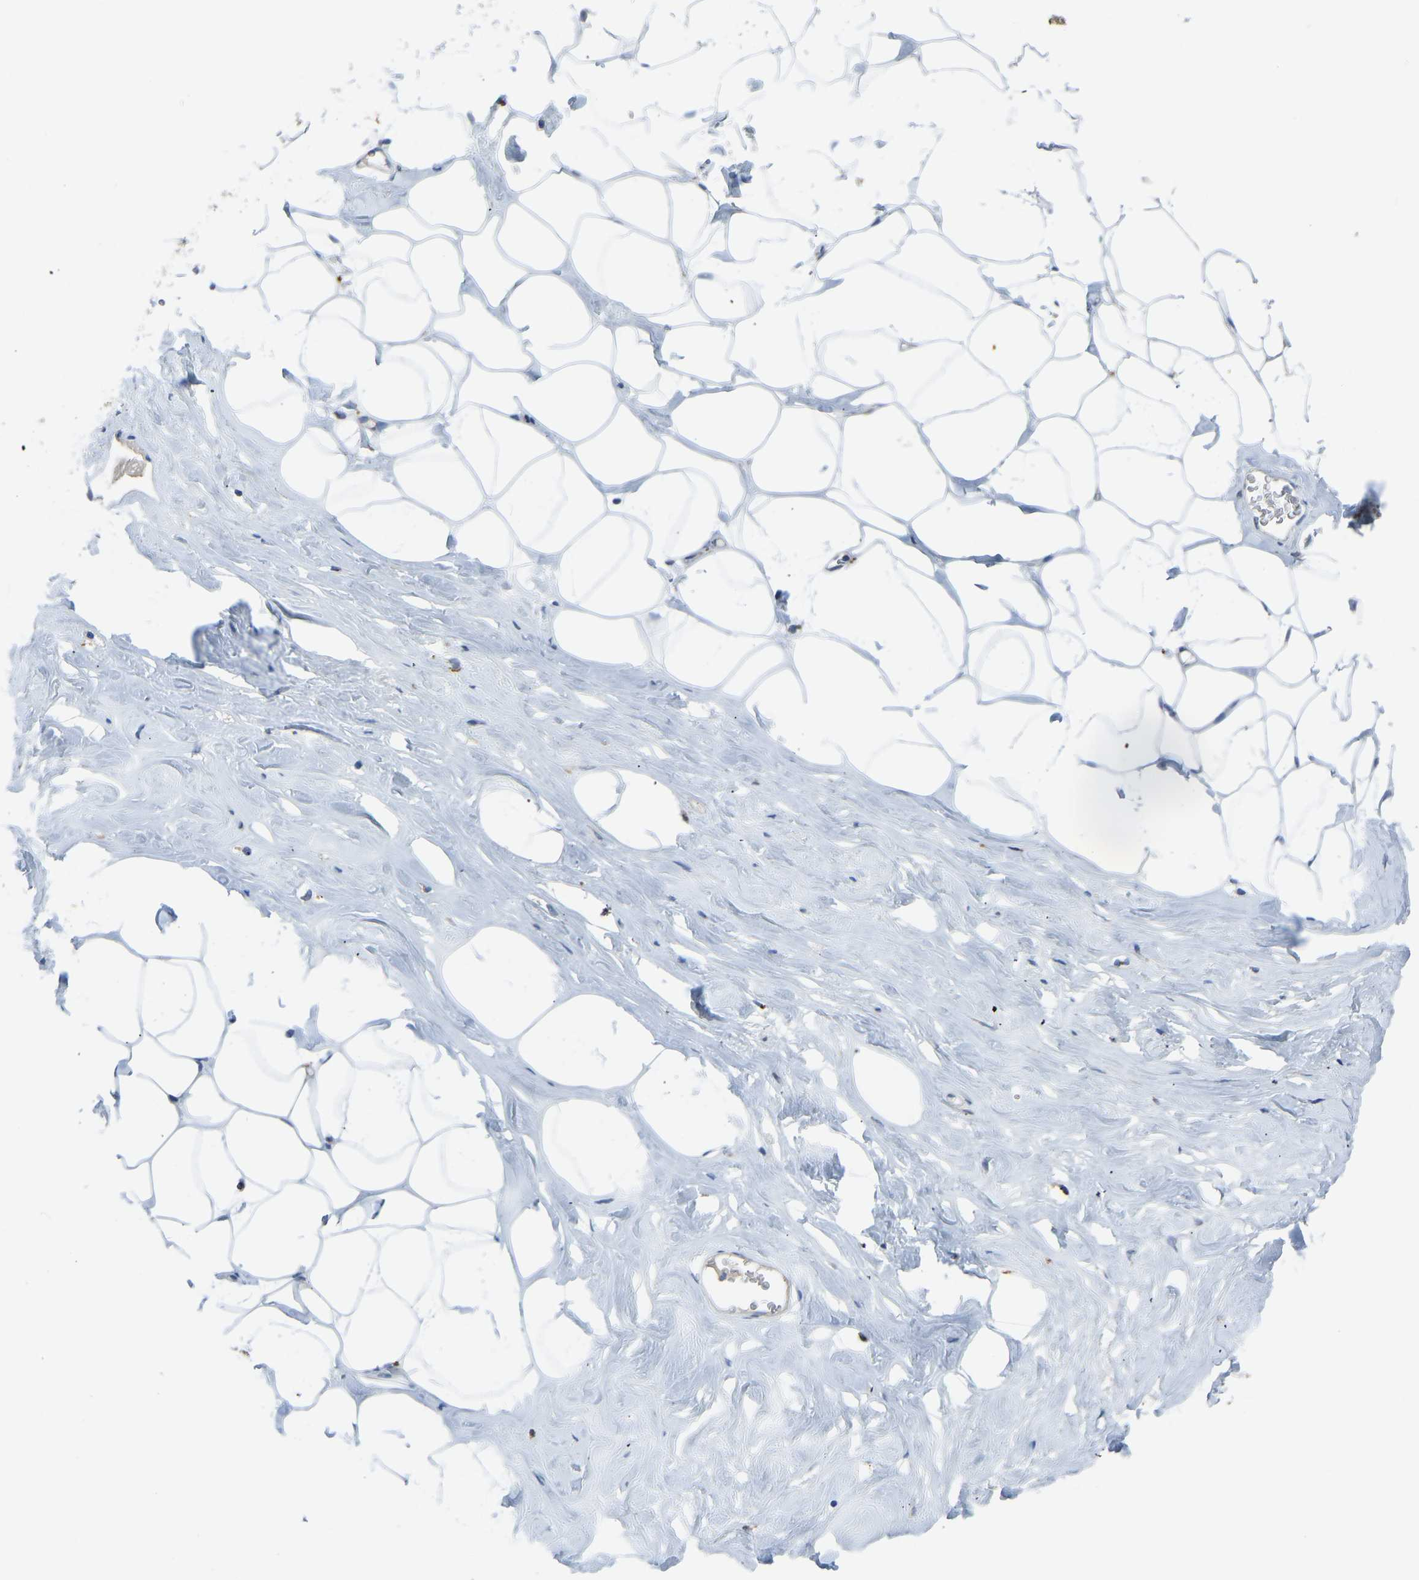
{"staining": {"intensity": "negative", "quantity": "none", "location": "none"}, "tissue": "adipose tissue", "cell_type": "Adipocytes", "image_type": "normal", "snomed": [{"axis": "morphology", "description": "Normal tissue, NOS"}, {"axis": "morphology", "description": "Fibrosis, NOS"}, {"axis": "topography", "description": "Breast"}, {"axis": "topography", "description": "Adipose tissue"}], "caption": "Immunohistochemistry photomicrograph of unremarkable adipose tissue: adipose tissue stained with DAB (3,3'-diaminobenzidine) reveals no significant protein expression in adipocytes.", "gene": "SMIM20", "patient": {"sex": "female", "age": 39}}